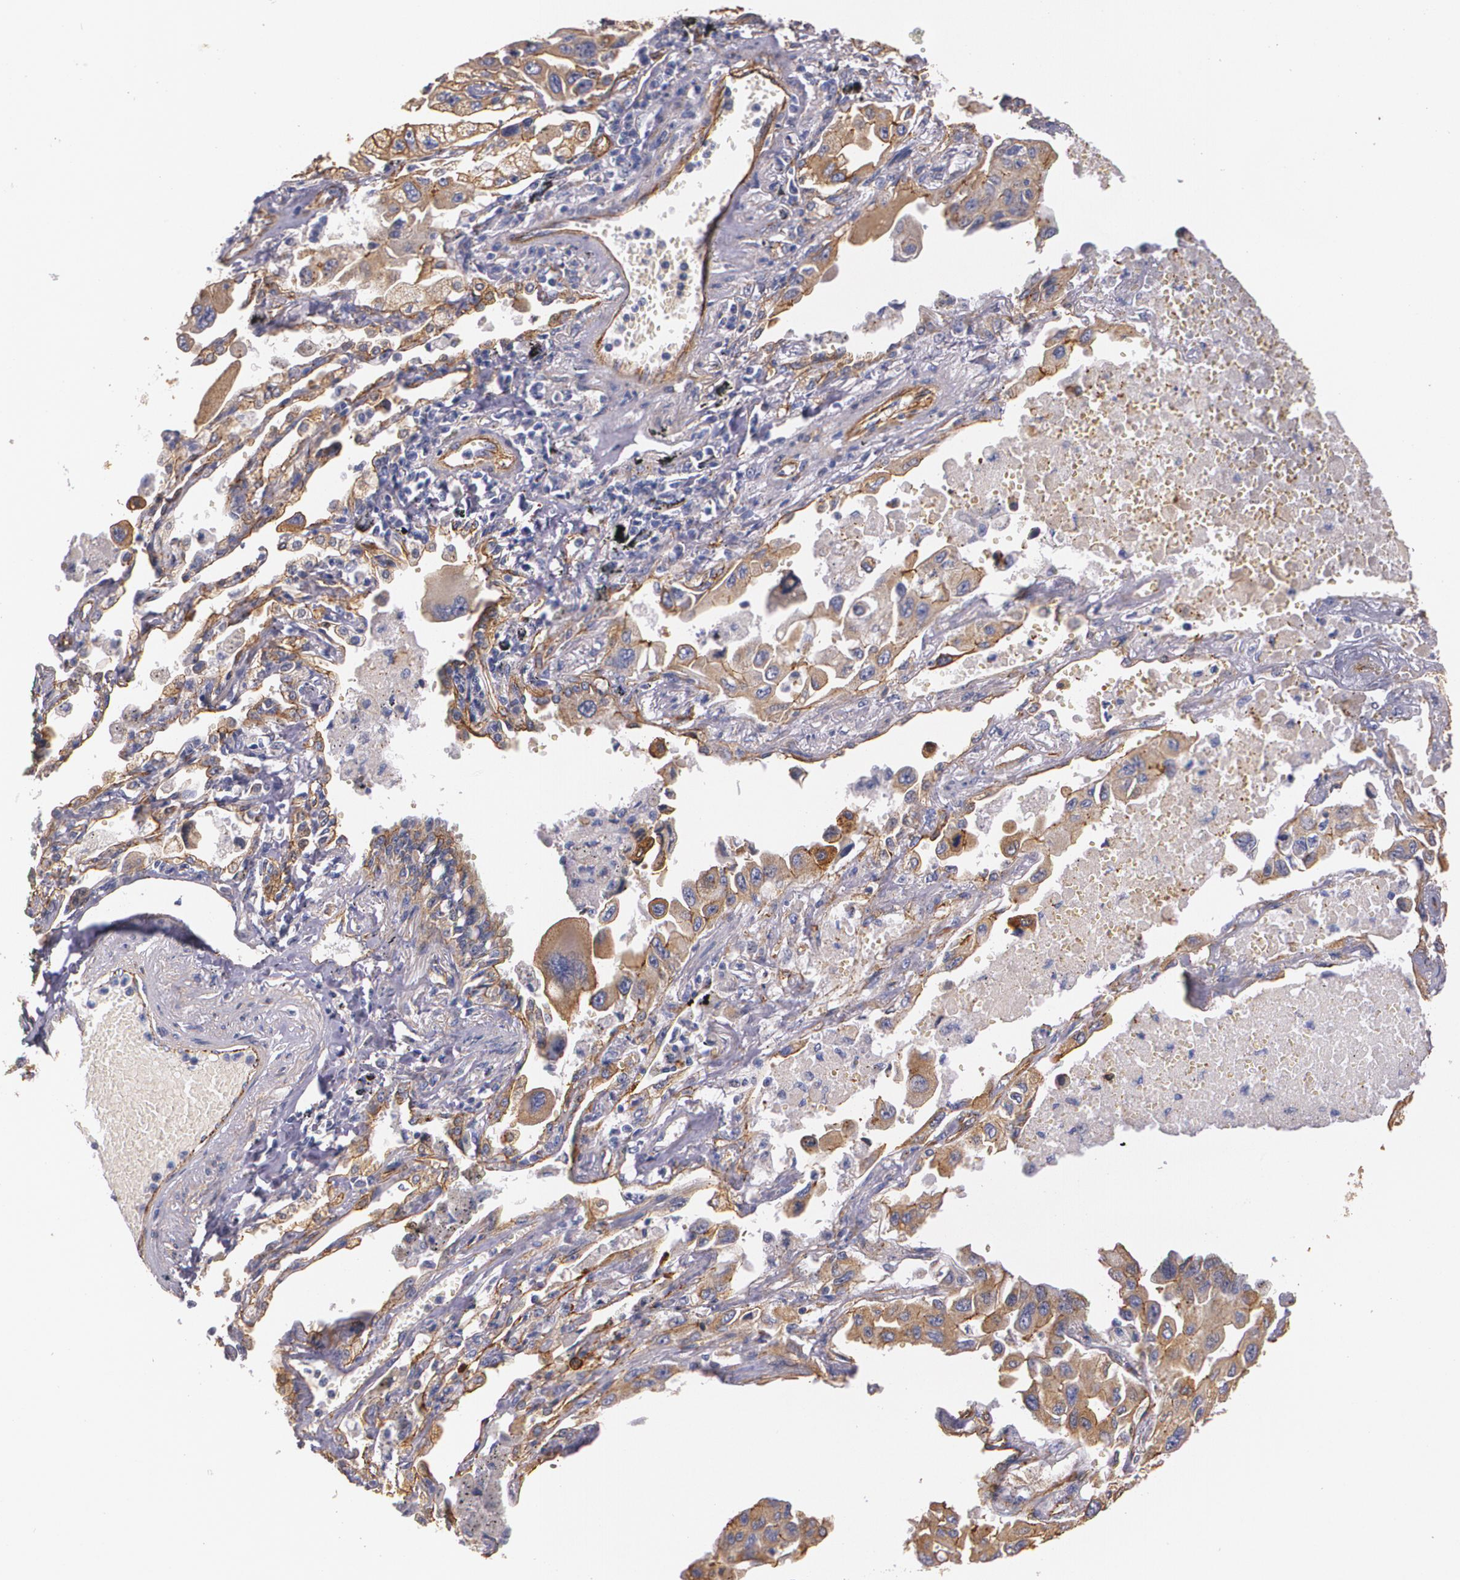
{"staining": {"intensity": "moderate", "quantity": ">75%", "location": "cytoplasmic/membranous"}, "tissue": "lung cancer", "cell_type": "Tumor cells", "image_type": "cancer", "snomed": [{"axis": "morphology", "description": "Adenocarcinoma, NOS"}, {"axis": "topography", "description": "Lung"}], "caption": "Immunohistochemical staining of lung adenocarcinoma reveals medium levels of moderate cytoplasmic/membranous protein staining in about >75% of tumor cells. (Brightfield microscopy of DAB IHC at high magnification).", "gene": "TJP1", "patient": {"sex": "male", "age": 64}}